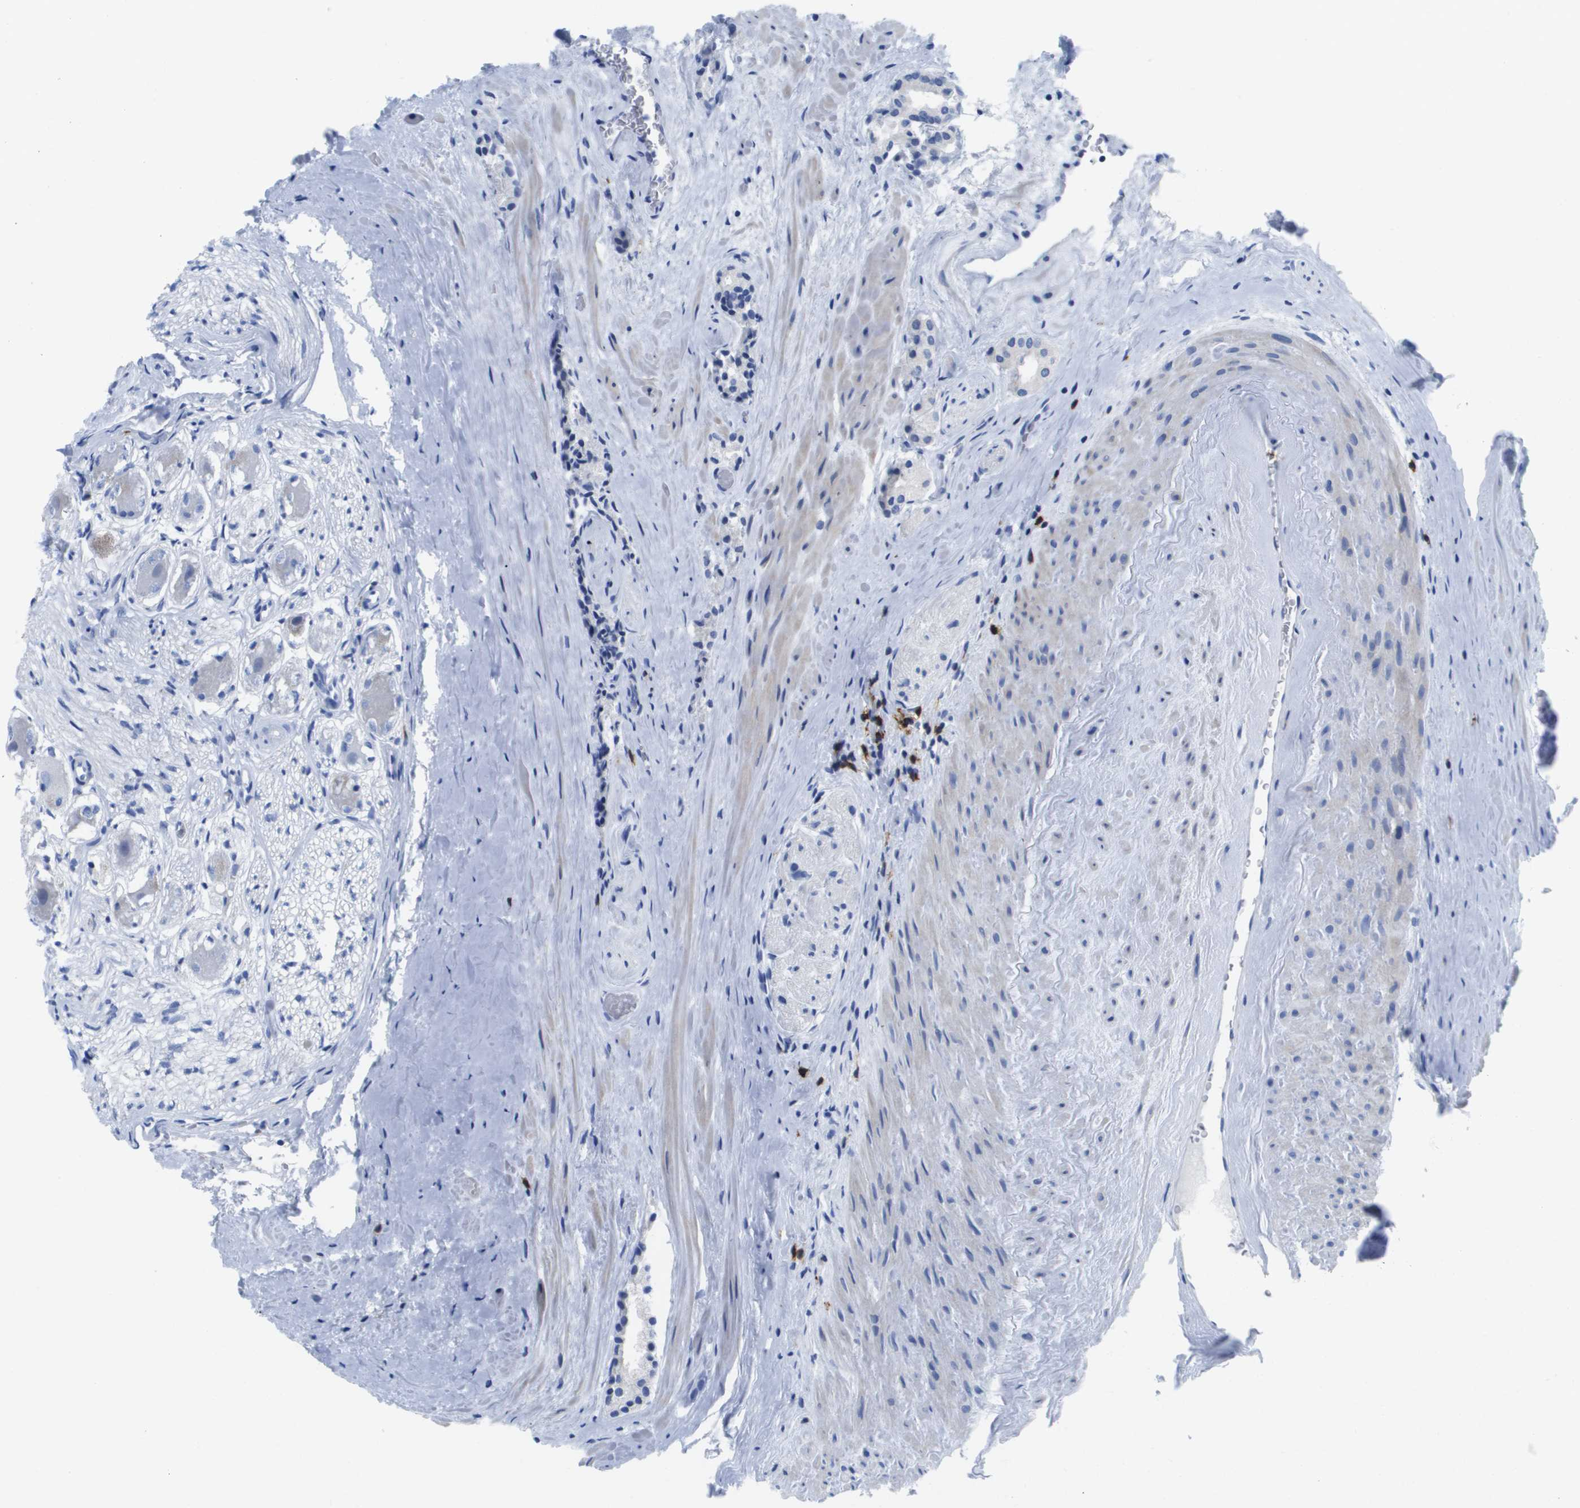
{"staining": {"intensity": "negative", "quantity": "none", "location": "none"}, "tissue": "prostate cancer", "cell_type": "Tumor cells", "image_type": "cancer", "snomed": [{"axis": "morphology", "description": "Adenocarcinoma, High grade"}, {"axis": "topography", "description": "Prostate"}], "caption": "Prostate cancer (adenocarcinoma (high-grade)) was stained to show a protein in brown. There is no significant positivity in tumor cells.", "gene": "MS4A1", "patient": {"sex": "male", "age": 64}}